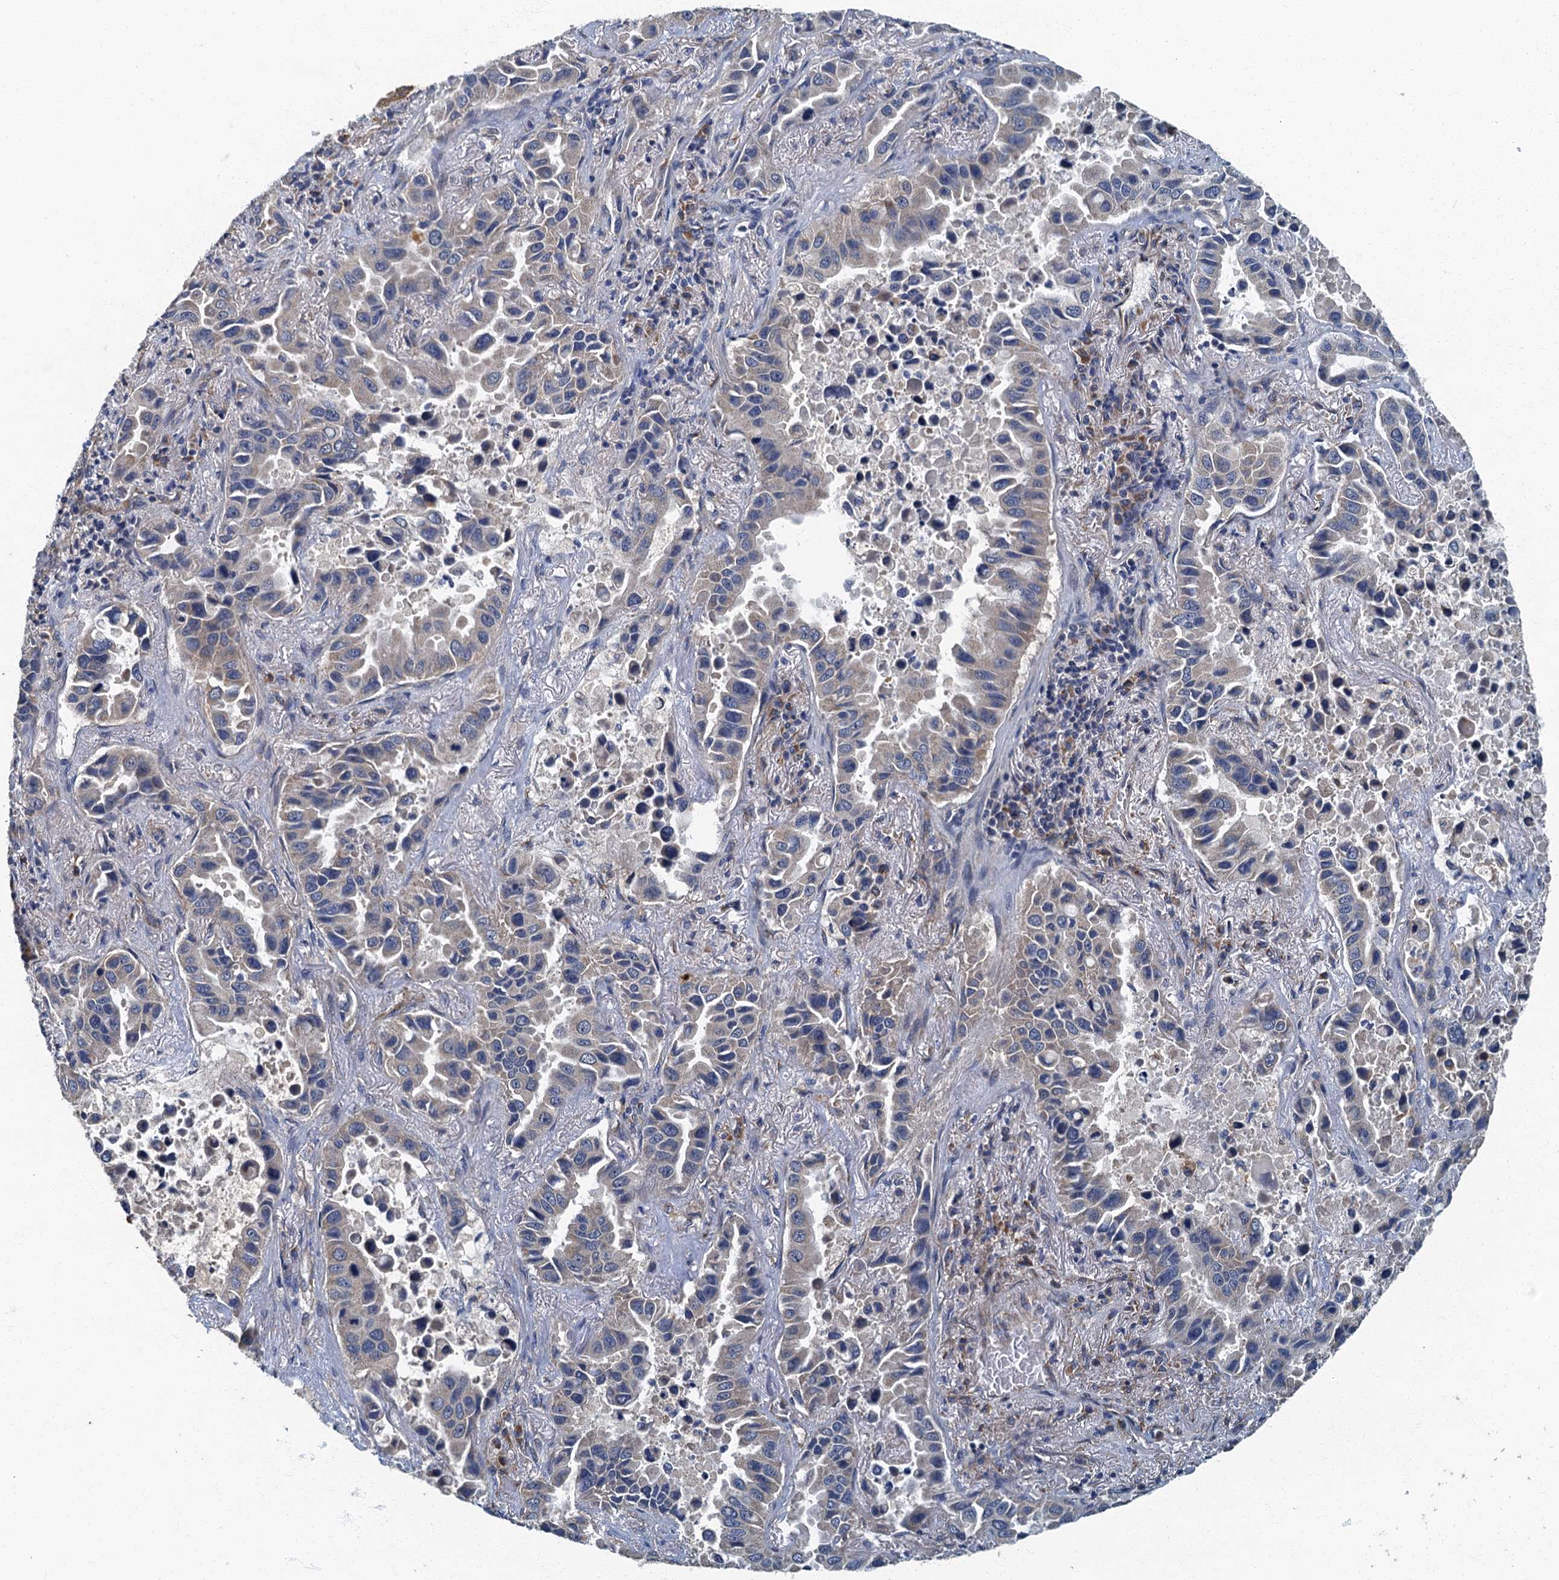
{"staining": {"intensity": "moderate", "quantity": "25%-75%", "location": "cytoplasmic/membranous"}, "tissue": "lung cancer", "cell_type": "Tumor cells", "image_type": "cancer", "snomed": [{"axis": "morphology", "description": "Adenocarcinoma, NOS"}, {"axis": "topography", "description": "Lung"}], "caption": "Adenocarcinoma (lung) stained with immunohistochemistry displays moderate cytoplasmic/membranous positivity in approximately 25%-75% of tumor cells.", "gene": "DDX49", "patient": {"sex": "male", "age": 64}}